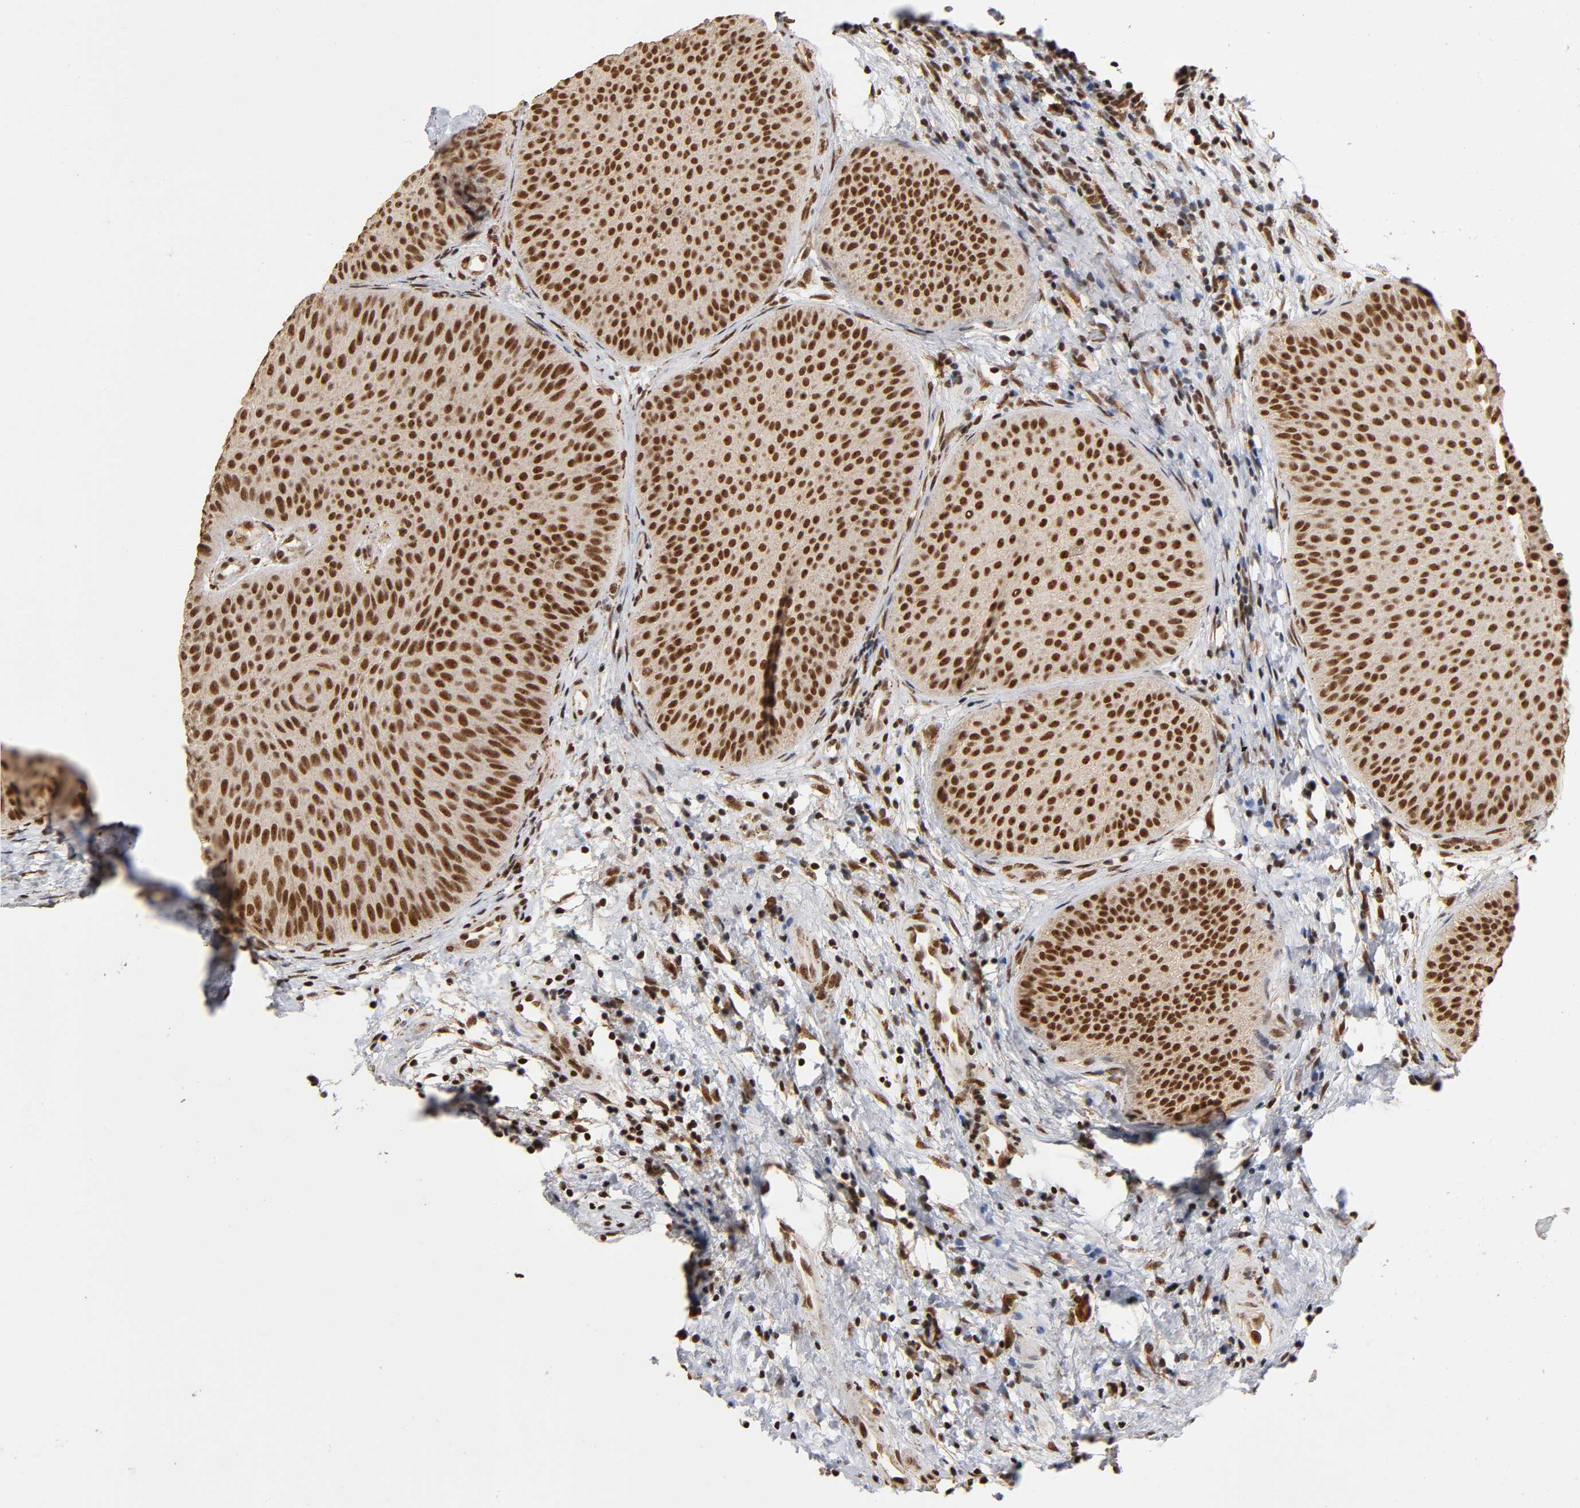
{"staining": {"intensity": "strong", "quantity": ">75%", "location": "cytoplasmic/membranous,nuclear"}, "tissue": "urothelial cancer", "cell_type": "Tumor cells", "image_type": "cancer", "snomed": [{"axis": "morphology", "description": "Urothelial carcinoma, Low grade"}, {"axis": "topography", "description": "Urinary bladder"}], "caption": "Immunohistochemistry (IHC) staining of low-grade urothelial carcinoma, which shows high levels of strong cytoplasmic/membranous and nuclear positivity in approximately >75% of tumor cells indicating strong cytoplasmic/membranous and nuclear protein positivity. The staining was performed using DAB (brown) for protein detection and nuclei were counterstained in hematoxylin (blue).", "gene": "RNF122", "patient": {"sex": "female", "age": 60}}